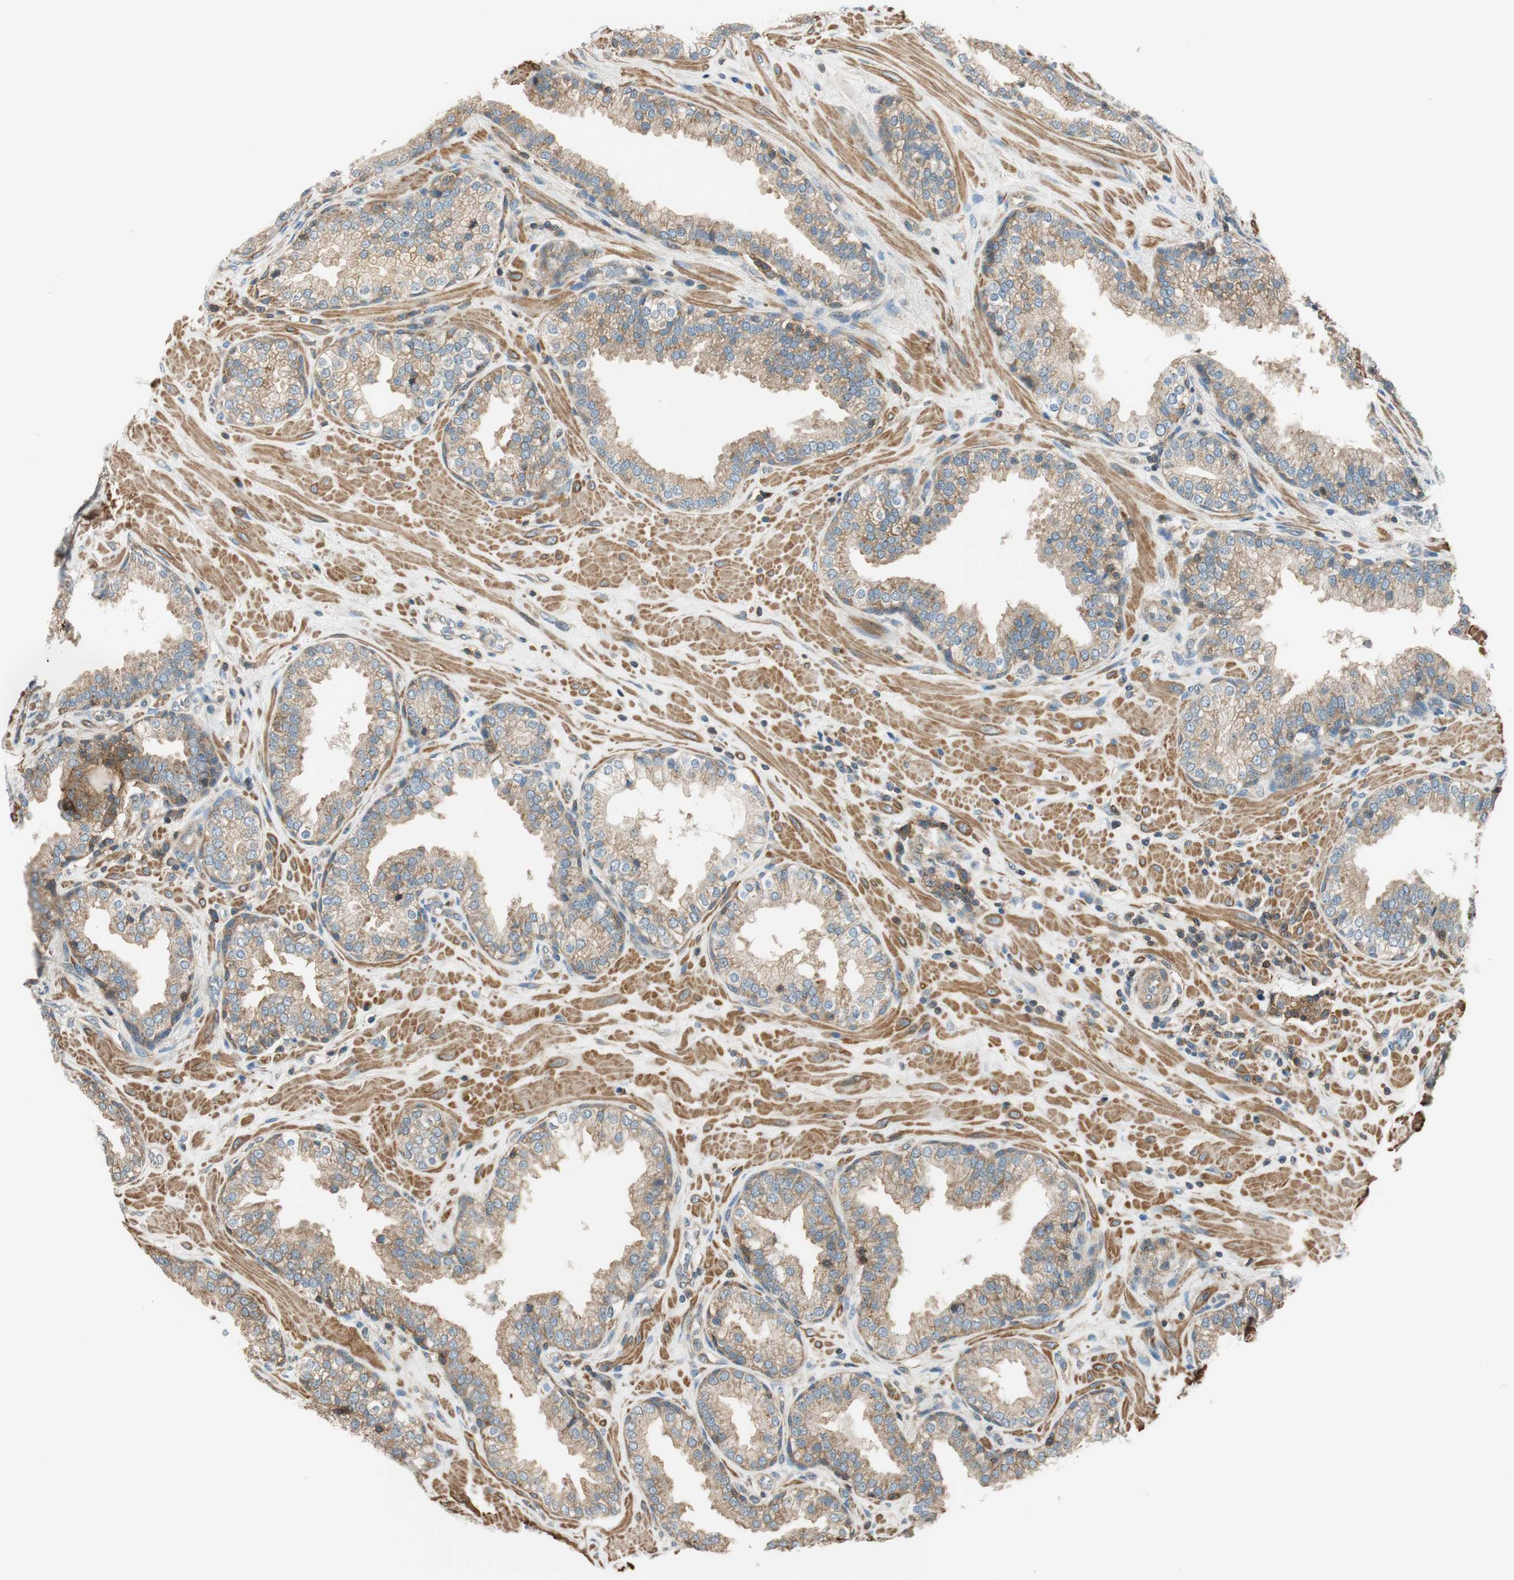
{"staining": {"intensity": "weak", "quantity": "25%-75%", "location": "cytoplasmic/membranous"}, "tissue": "prostate", "cell_type": "Glandular cells", "image_type": "normal", "snomed": [{"axis": "morphology", "description": "Normal tissue, NOS"}, {"axis": "topography", "description": "Prostate"}], "caption": "Normal prostate was stained to show a protein in brown. There is low levels of weak cytoplasmic/membranous staining in about 25%-75% of glandular cells. (DAB (3,3'-diaminobenzidine) IHC, brown staining for protein, blue staining for nuclei).", "gene": "PI4K2B", "patient": {"sex": "male", "age": 51}}